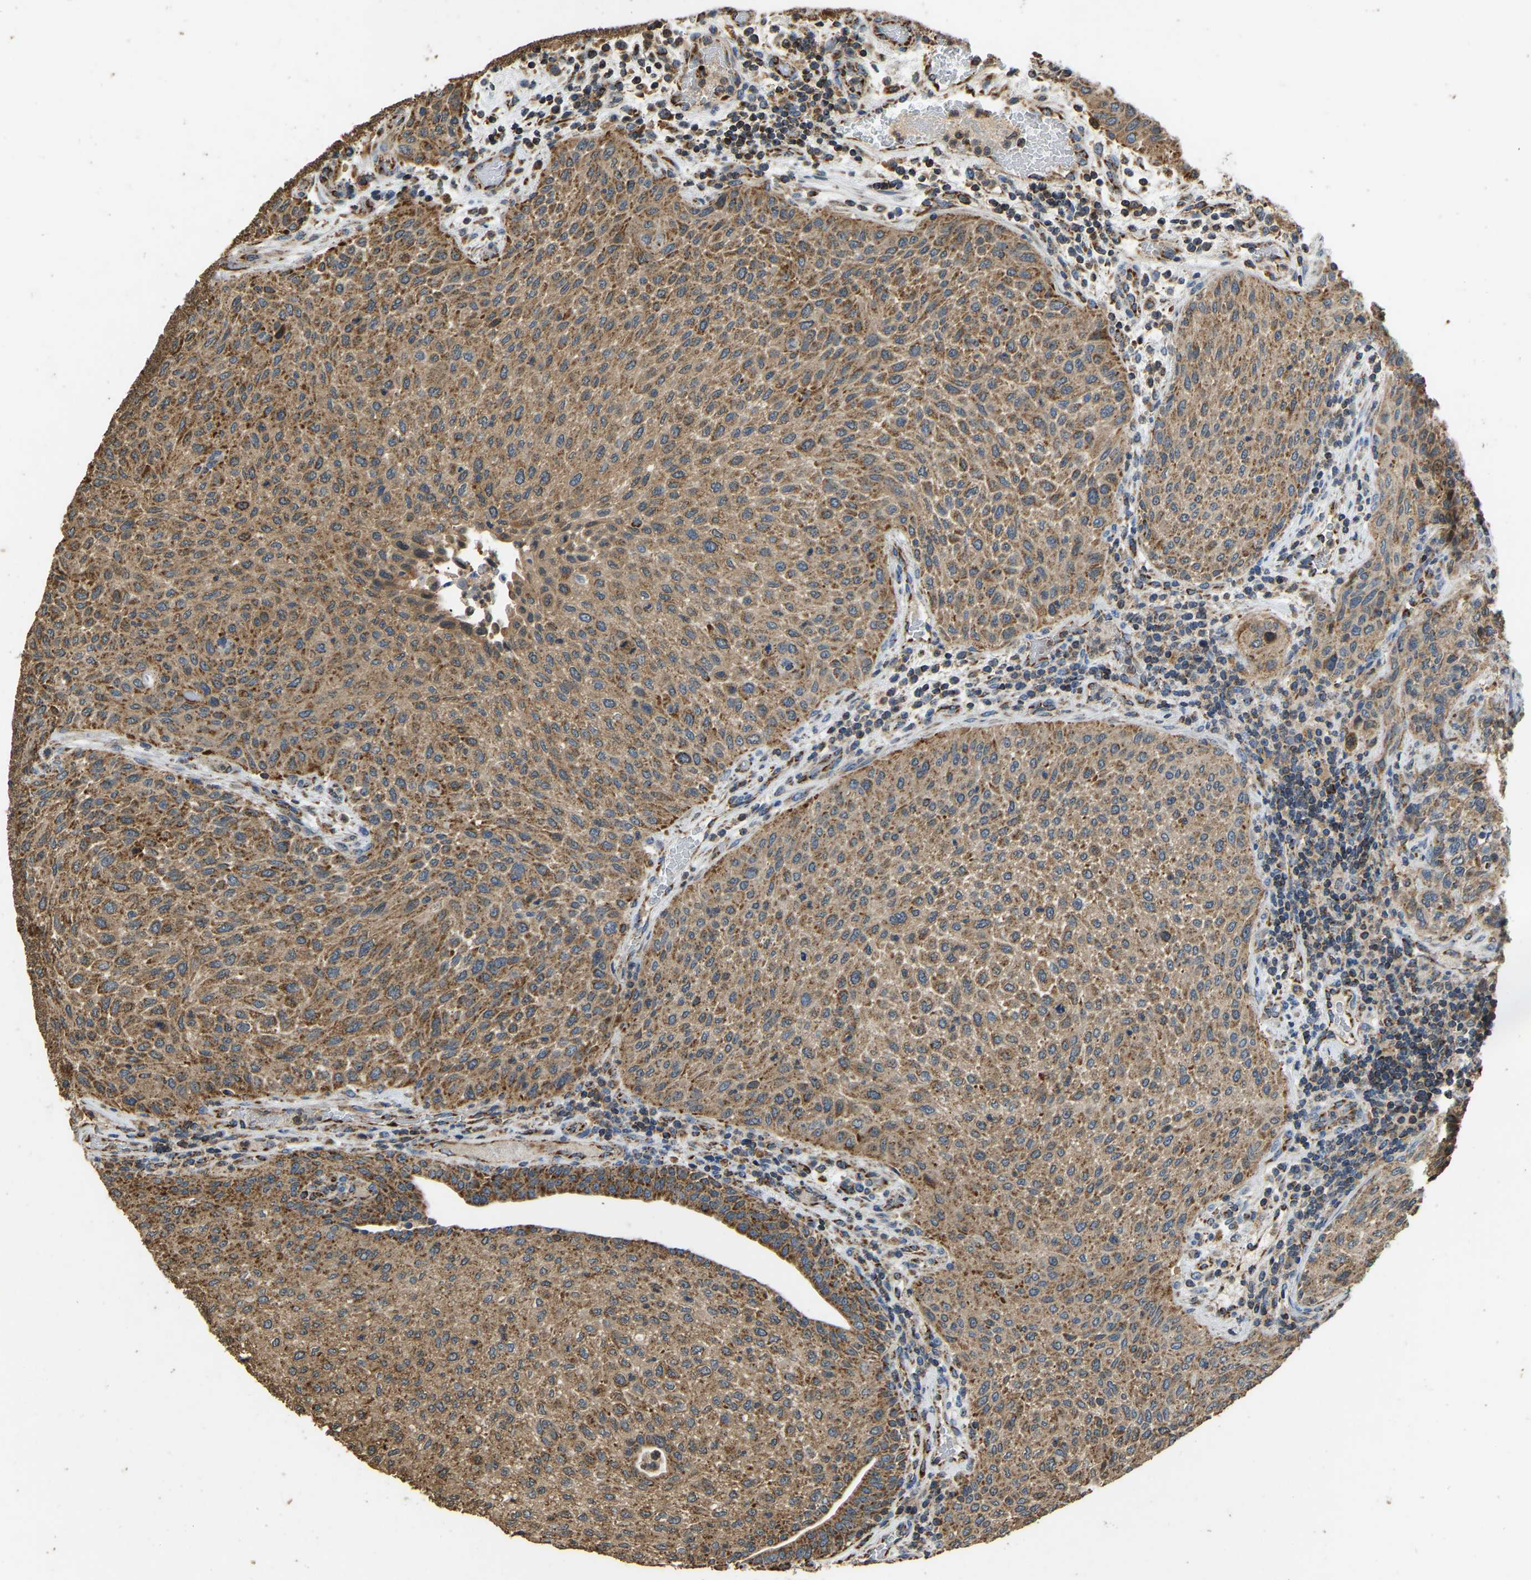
{"staining": {"intensity": "moderate", "quantity": ">75%", "location": "cytoplasmic/membranous"}, "tissue": "urothelial cancer", "cell_type": "Tumor cells", "image_type": "cancer", "snomed": [{"axis": "morphology", "description": "Urothelial carcinoma, Low grade"}, {"axis": "morphology", "description": "Urothelial carcinoma, High grade"}, {"axis": "topography", "description": "Urinary bladder"}], "caption": "Low-grade urothelial carcinoma stained with a brown dye shows moderate cytoplasmic/membranous positive staining in about >75% of tumor cells.", "gene": "TUFM", "patient": {"sex": "male", "age": 35}}